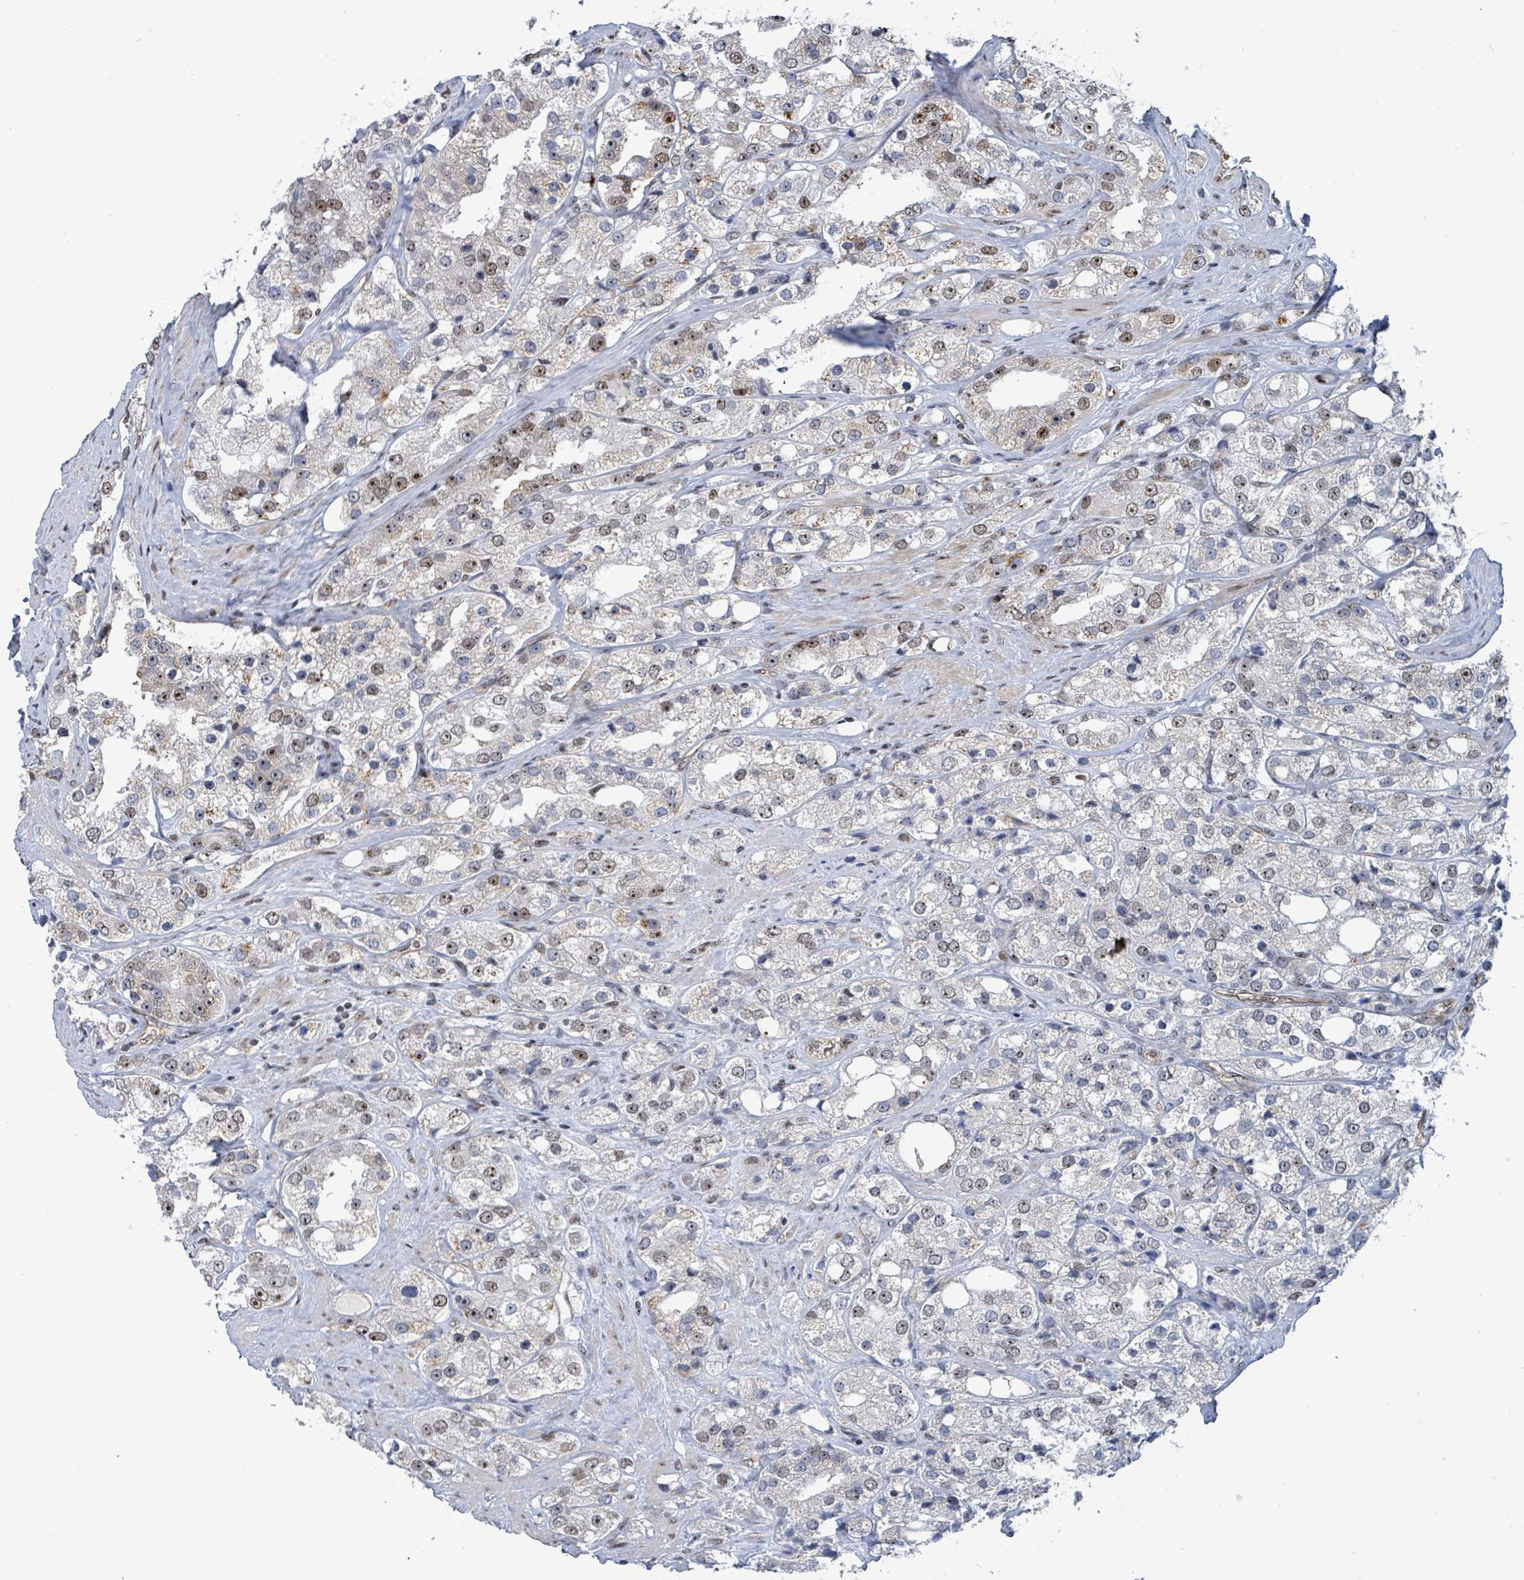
{"staining": {"intensity": "moderate", "quantity": "25%-75%", "location": "nuclear"}, "tissue": "prostate cancer", "cell_type": "Tumor cells", "image_type": "cancer", "snomed": [{"axis": "morphology", "description": "Adenocarcinoma, NOS"}, {"axis": "topography", "description": "Prostate"}], "caption": "Immunohistochemical staining of prostate cancer shows medium levels of moderate nuclear positivity in approximately 25%-75% of tumor cells.", "gene": "RRN3", "patient": {"sex": "male", "age": 79}}